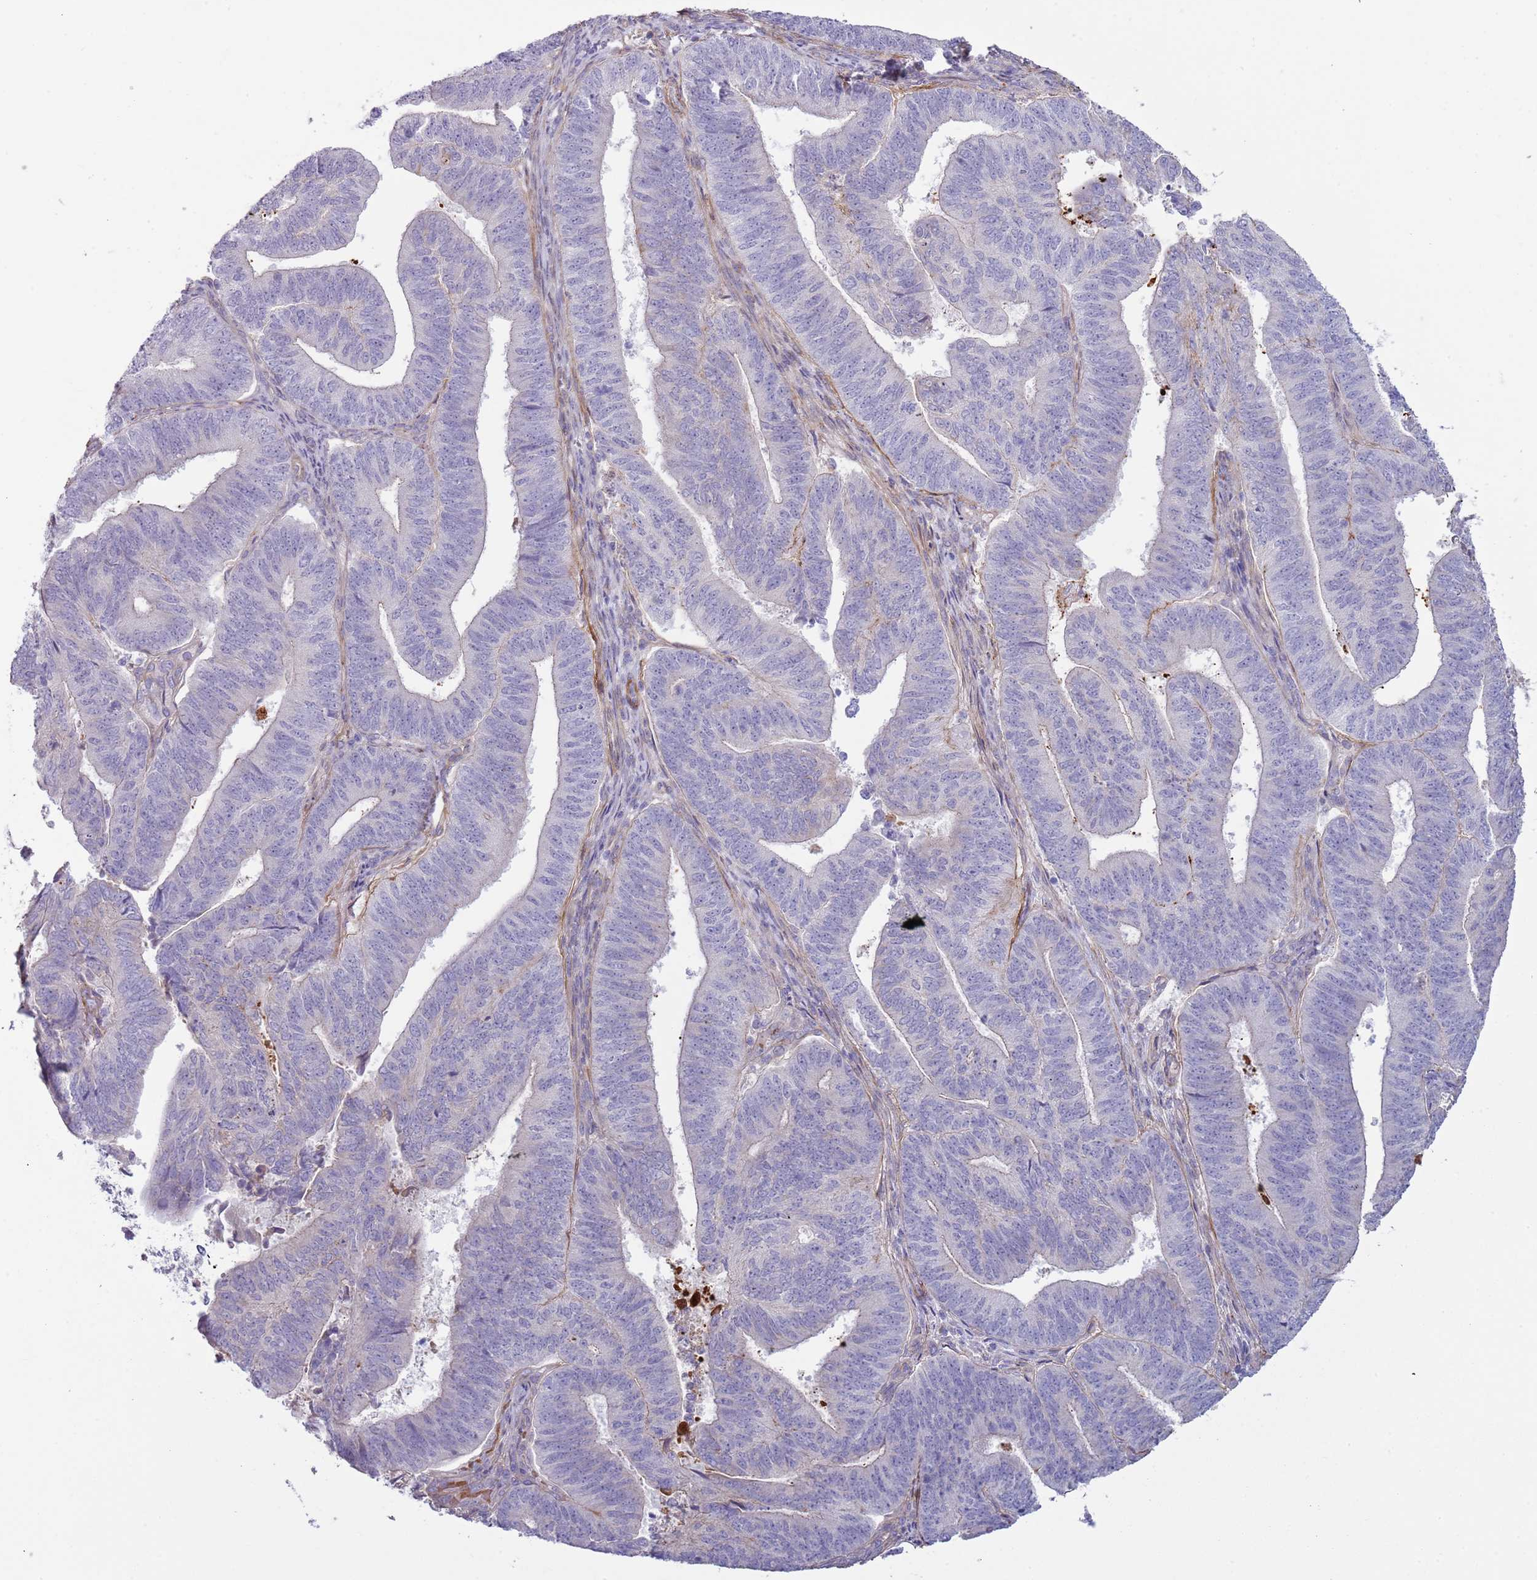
{"staining": {"intensity": "negative", "quantity": "none", "location": "none"}, "tissue": "endometrial cancer", "cell_type": "Tumor cells", "image_type": "cancer", "snomed": [{"axis": "morphology", "description": "Adenocarcinoma, NOS"}, {"axis": "topography", "description": "Endometrium"}], "caption": "This is a photomicrograph of immunohistochemistry staining of adenocarcinoma (endometrial), which shows no positivity in tumor cells. (DAB immunohistochemistry (IHC), high magnification).", "gene": "TINAGL1", "patient": {"sex": "female", "age": 70}}